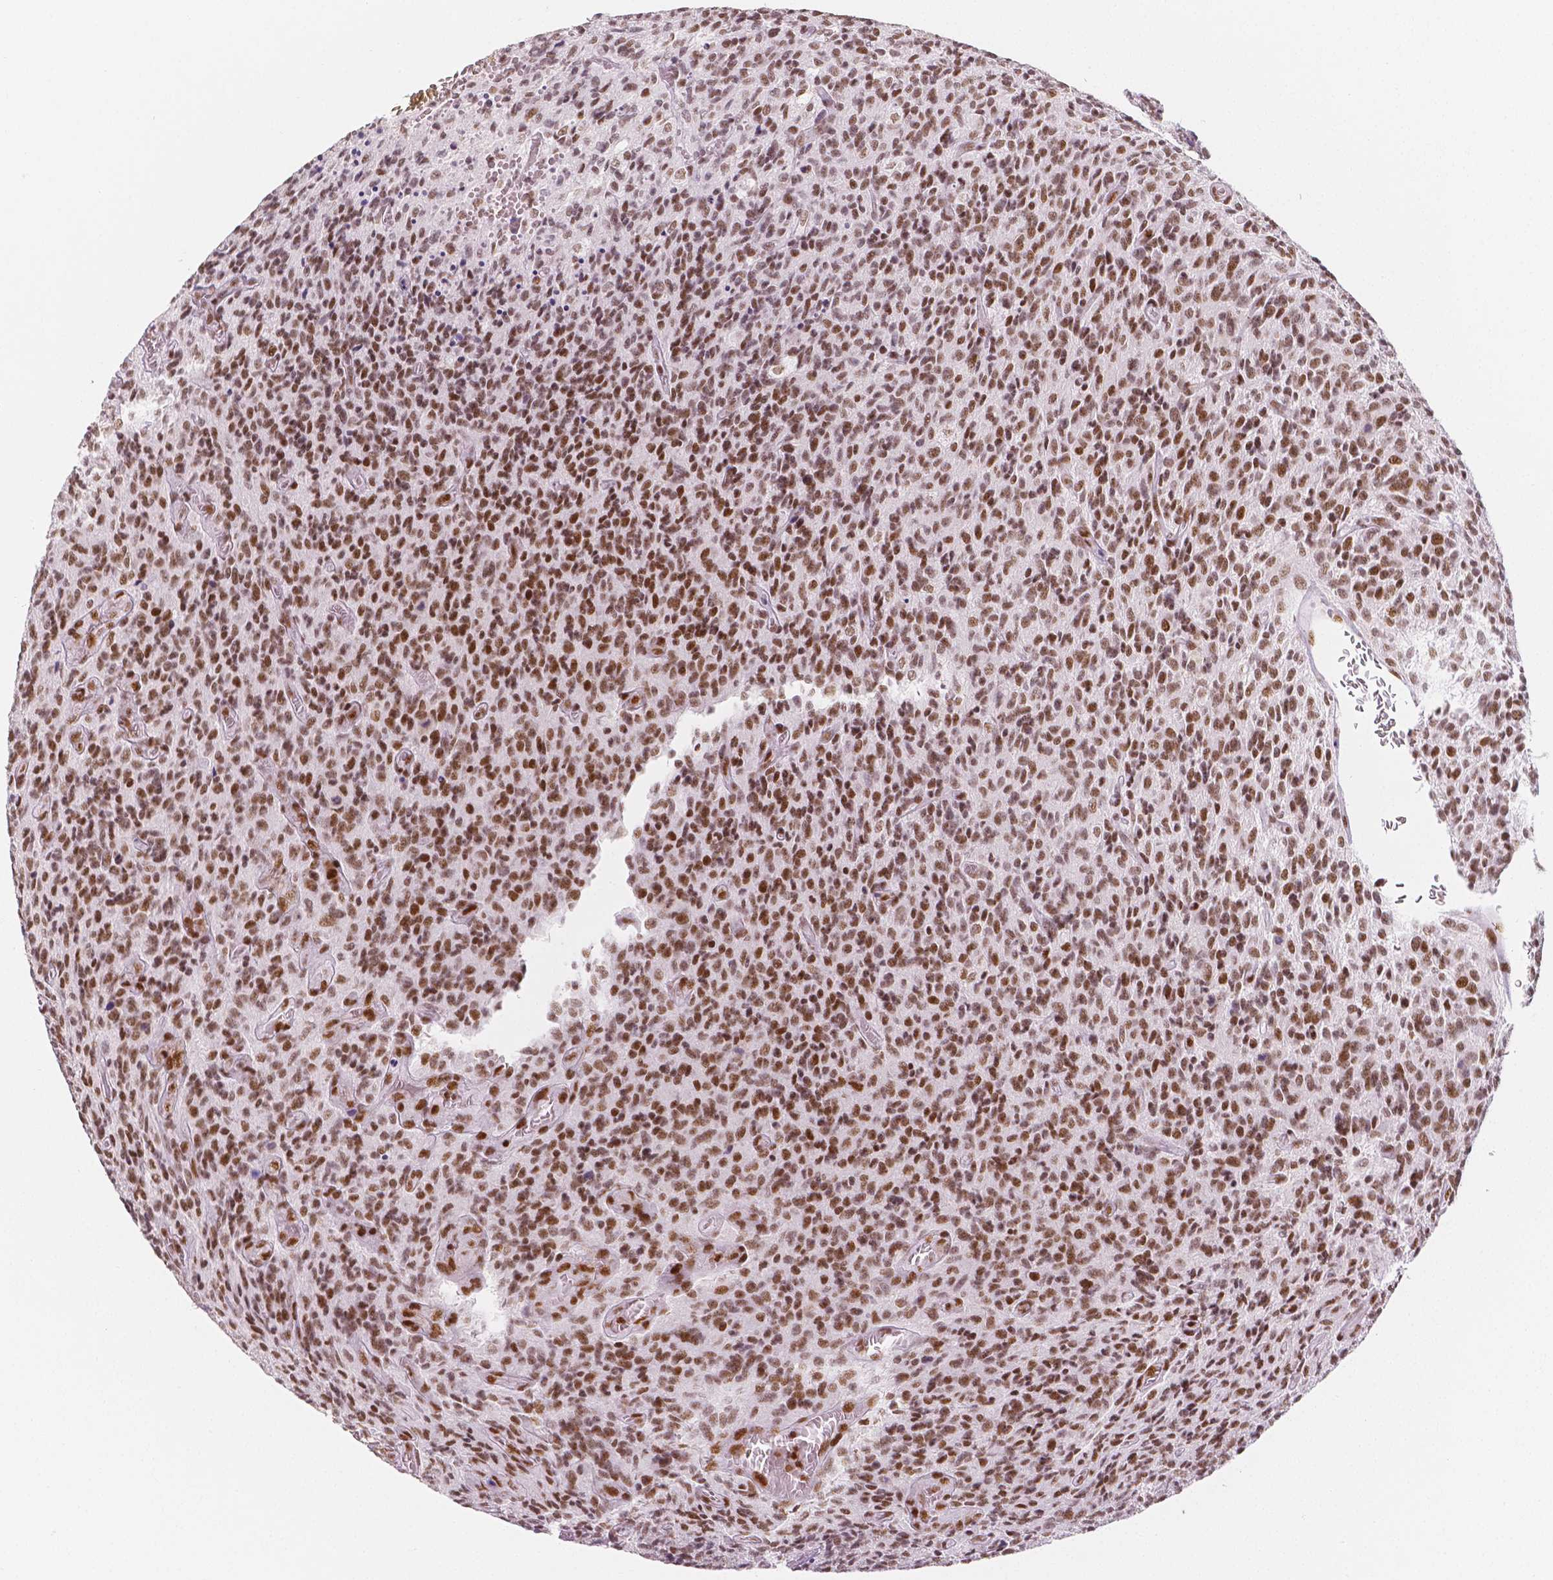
{"staining": {"intensity": "moderate", "quantity": ">75%", "location": "nuclear"}, "tissue": "glioma", "cell_type": "Tumor cells", "image_type": "cancer", "snomed": [{"axis": "morphology", "description": "Glioma, malignant, High grade"}, {"axis": "topography", "description": "Brain"}], "caption": "Human glioma stained for a protein (brown) displays moderate nuclear positive positivity in about >75% of tumor cells.", "gene": "HDAC1", "patient": {"sex": "male", "age": 76}}